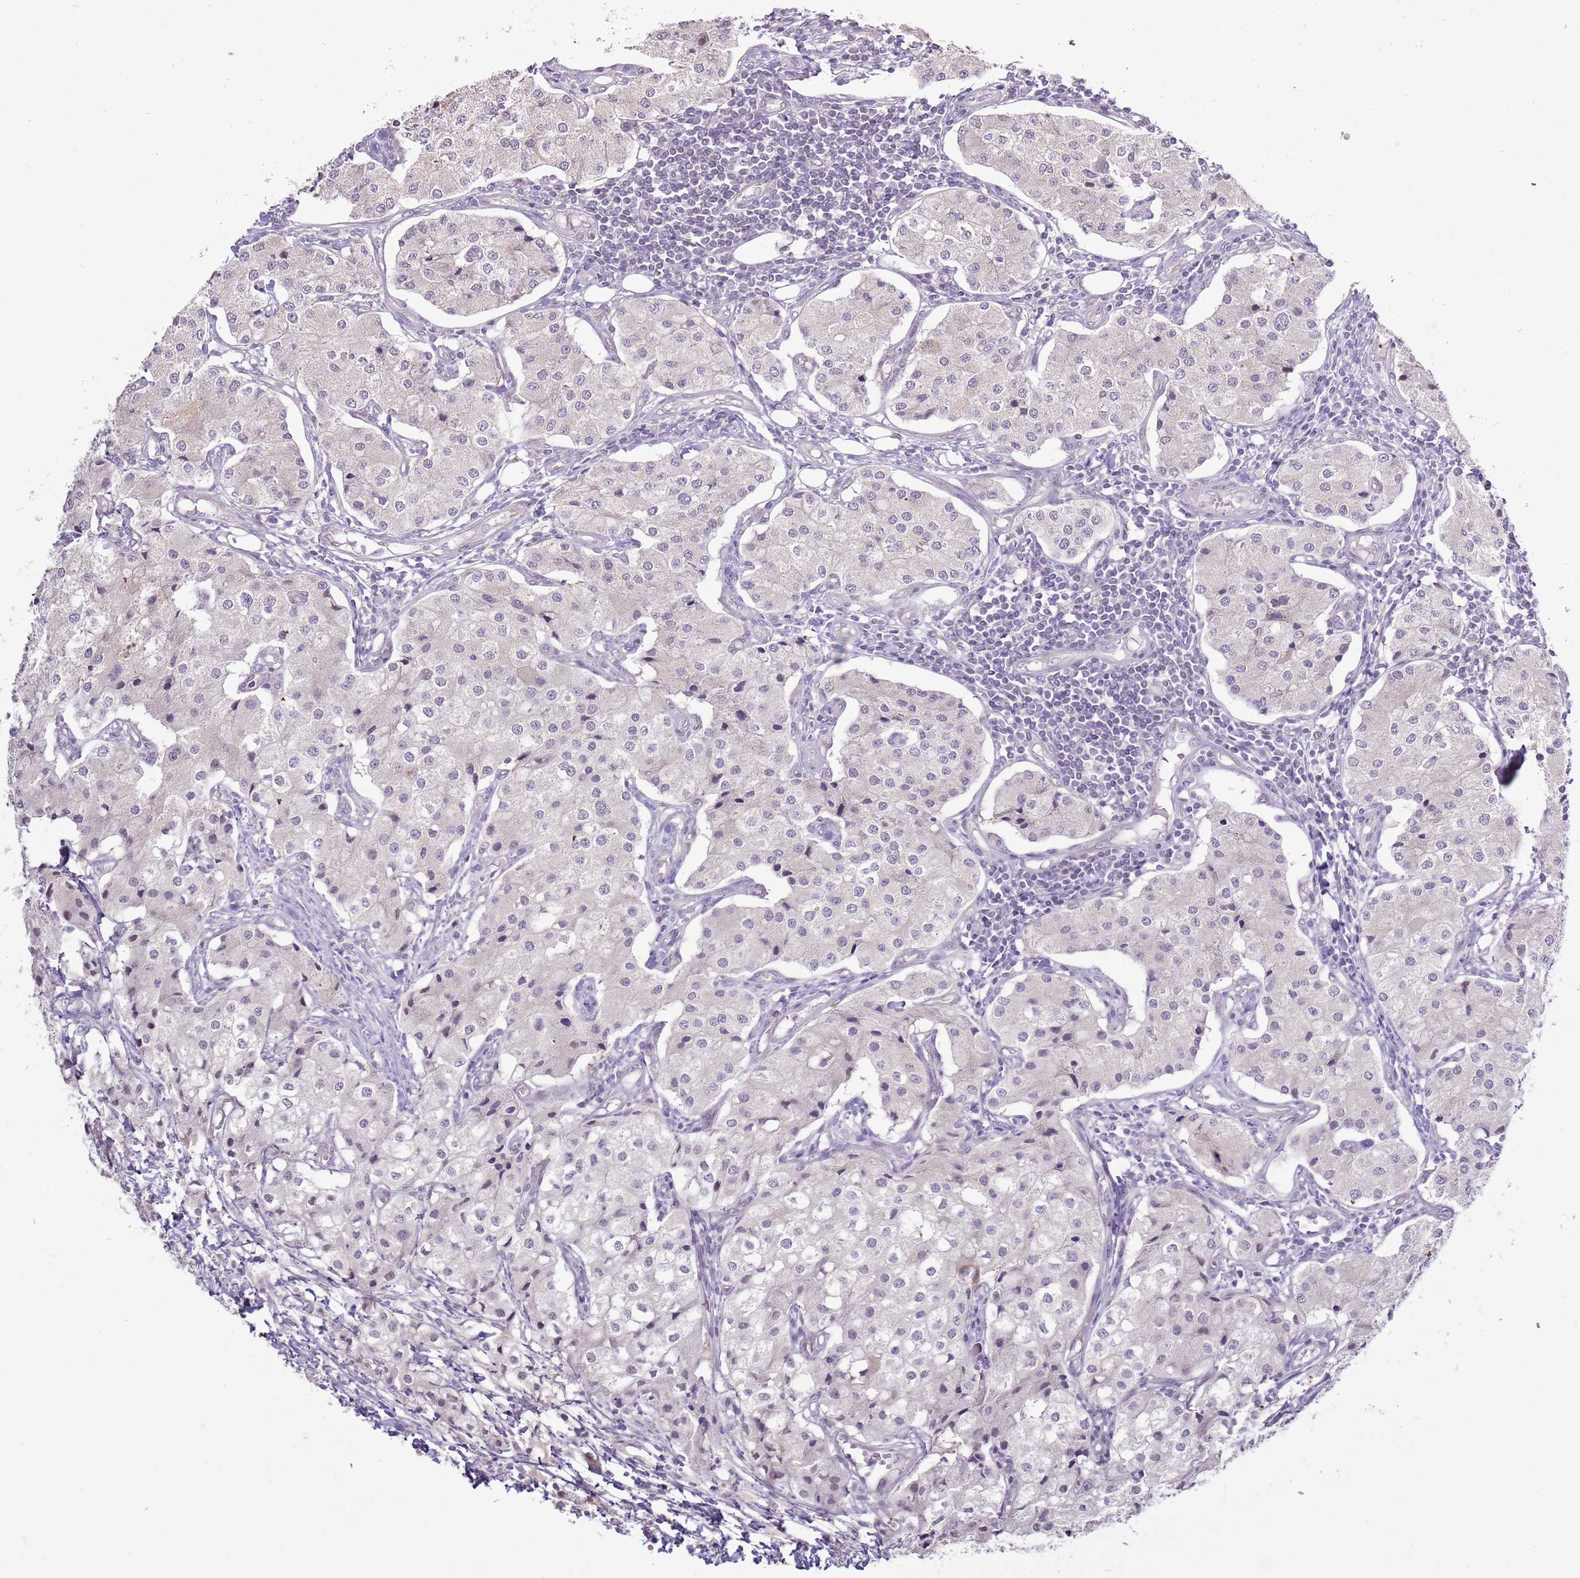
{"staining": {"intensity": "negative", "quantity": "none", "location": "none"}, "tissue": "carcinoid", "cell_type": "Tumor cells", "image_type": "cancer", "snomed": [{"axis": "morphology", "description": "Carcinoid, malignant, NOS"}, {"axis": "topography", "description": "Colon"}], "caption": "A histopathology image of carcinoid stained for a protein demonstrates no brown staining in tumor cells. (Stains: DAB IHC with hematoxylin counter stain, Microscopy: brightfield microscopy at high magnification).", "gene": "UGGT2", "patient": {"sex": "female", "age": 52}}